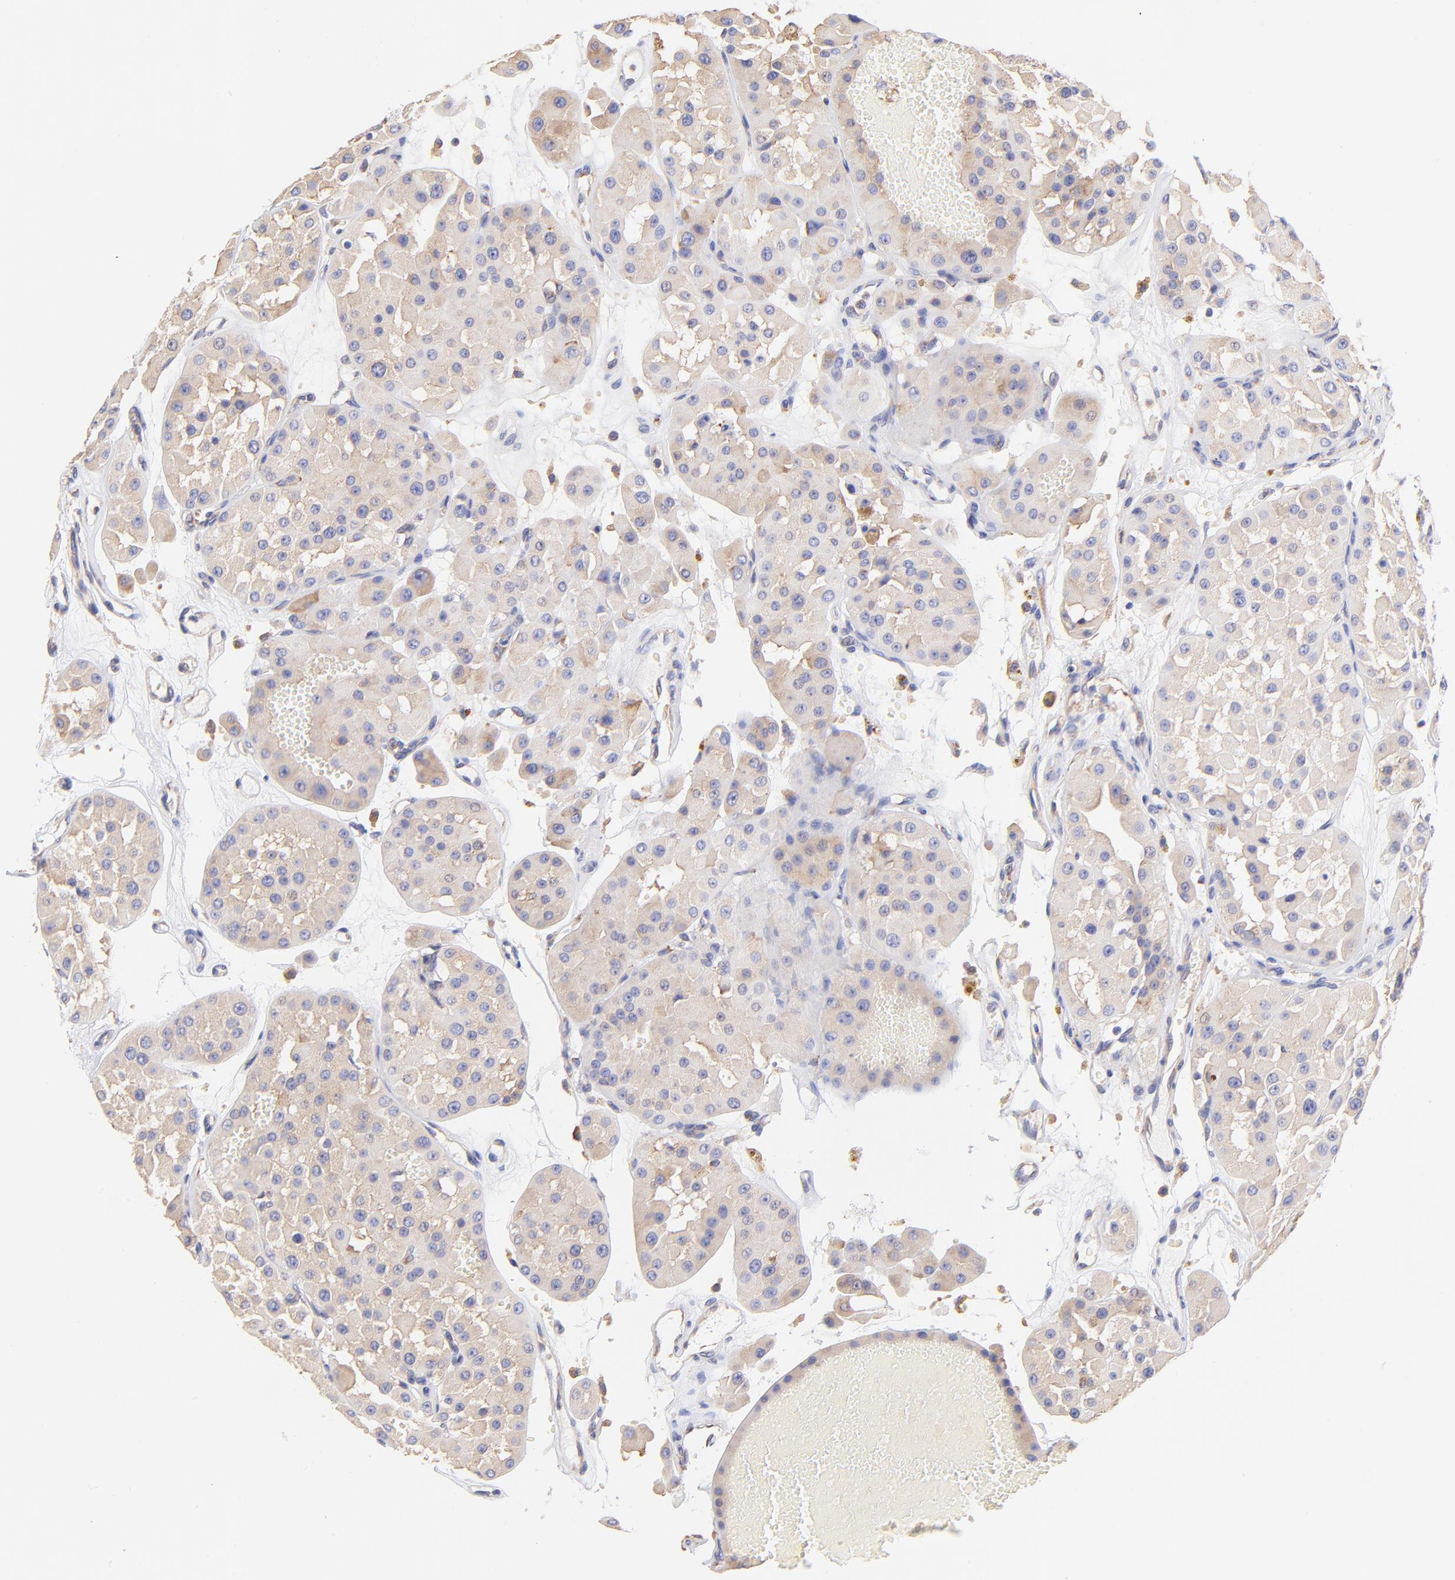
{"staining": {"intensity": "weak", "quantity": ">75%", "location": "cytoplasmic/membranous"}, "tissue": "renal cancer", "cell_type": "Tumor cells", "image_type": "cancer", "snomed": [{"axis": "morphology", "description": "Adenocarcinoma, uncertain malignant potential"}, {"axis": "topography", "description": "Kidney"}], "caption": "Immunohistochemical staining of human renal adenocarcinoma,  uncertain malignant potential shows weak cytoplasmic/membranous protein expression in about >75% of tumor cells.", "gene": "RPL30", "patient": {"sex": "male", "age": 63}}